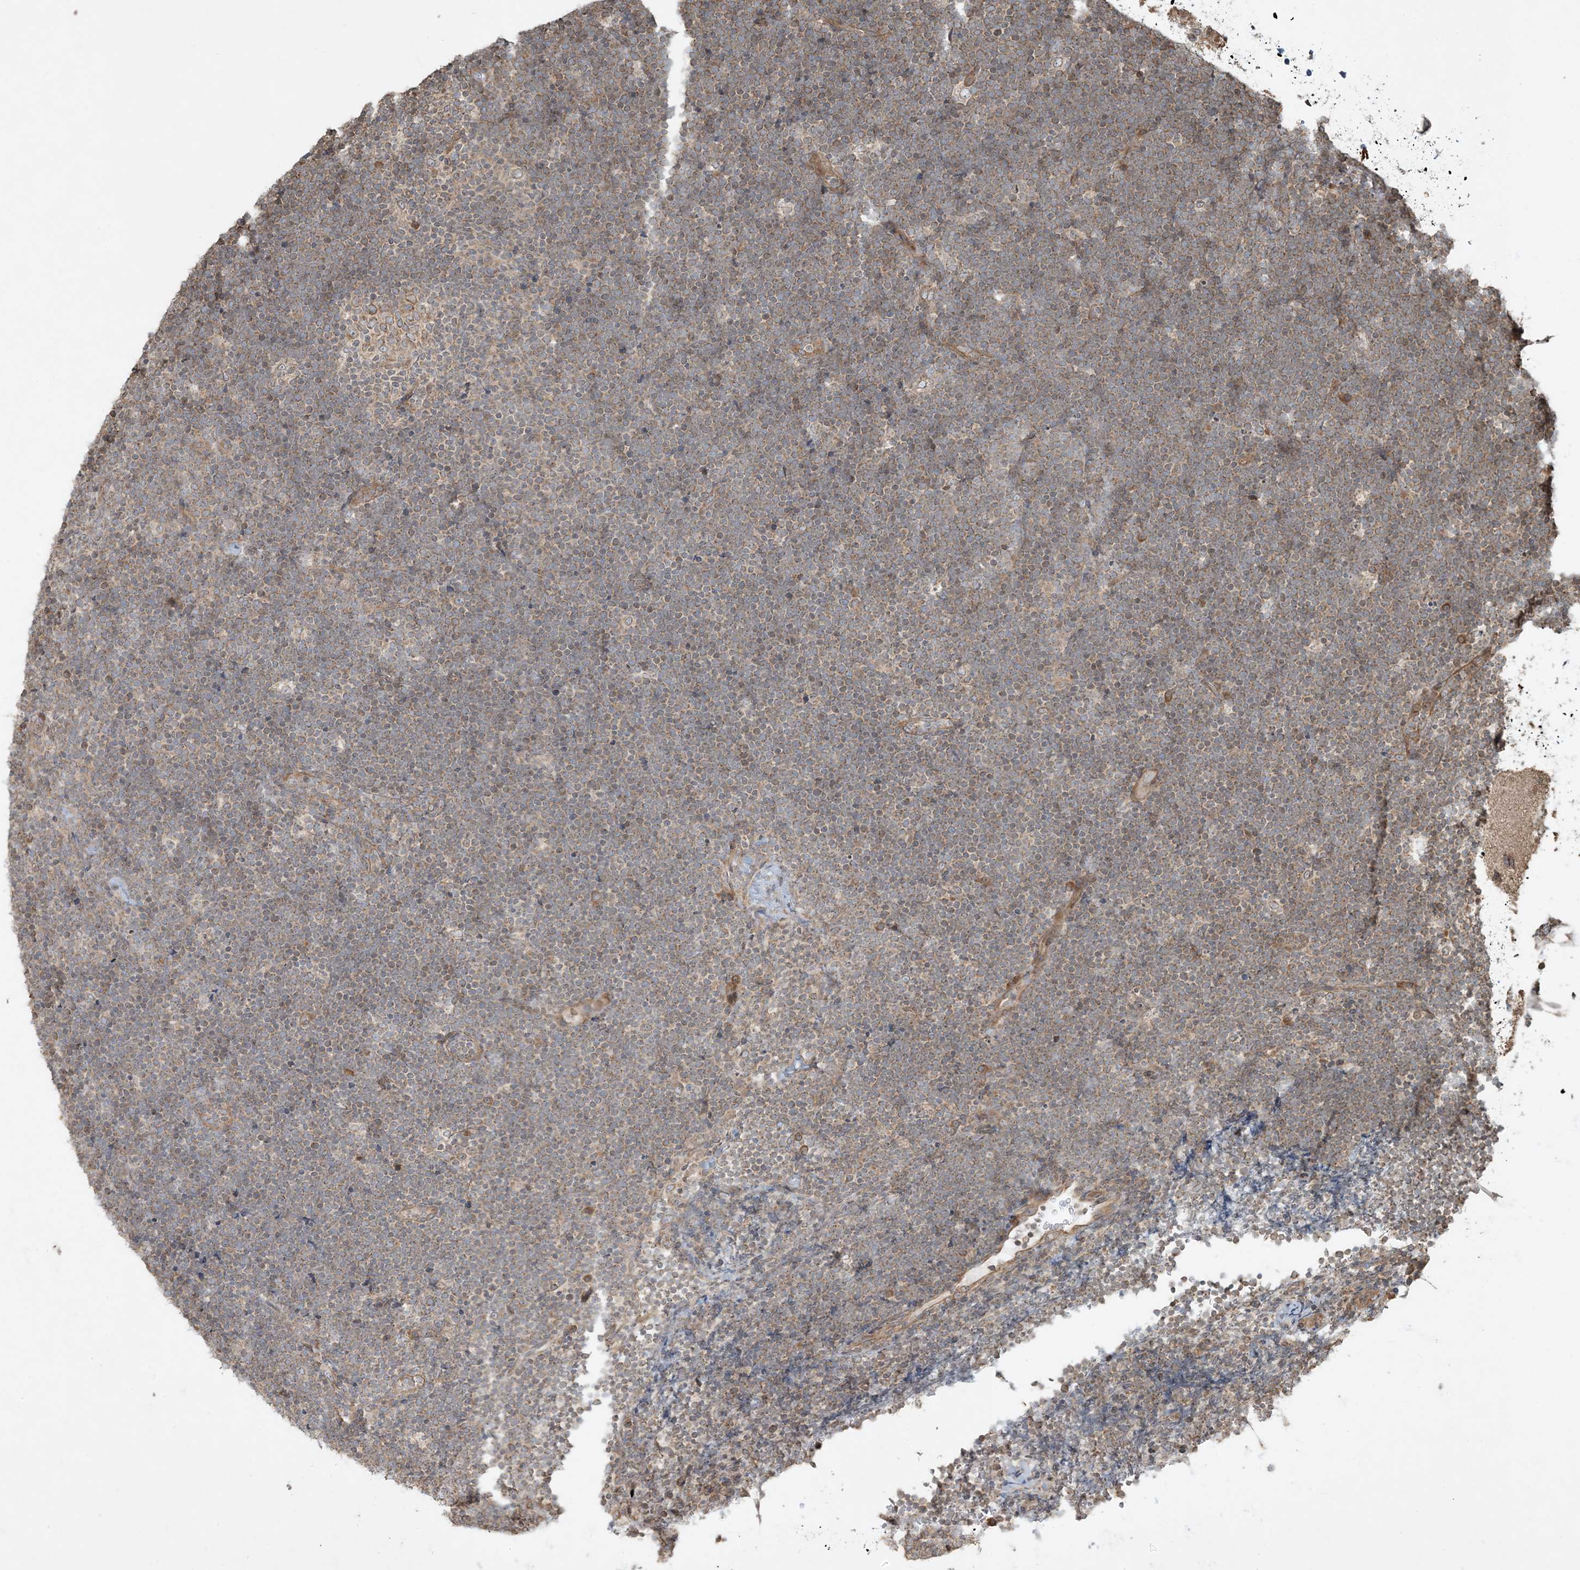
{"staining": {"intensity": "weak", "quantity": ">75%", "location": "cytoplasmic/membranous"}, "tissue": "lymphoma", "cell_type": "Tumor cells", "image_type": "cancer", "snomed": [{"axis": "morphology", "description": "Malignant lymphoma, non-Hodgkin's type, High grade"}, {"axis": "topography", "description": "Lymph node"}], "caption": "Lymphoma stained with a protein marker reveals weak staining in tumor cells.", "gene": "COMMD8", "patient": {"sex": "male", "age": 13}}